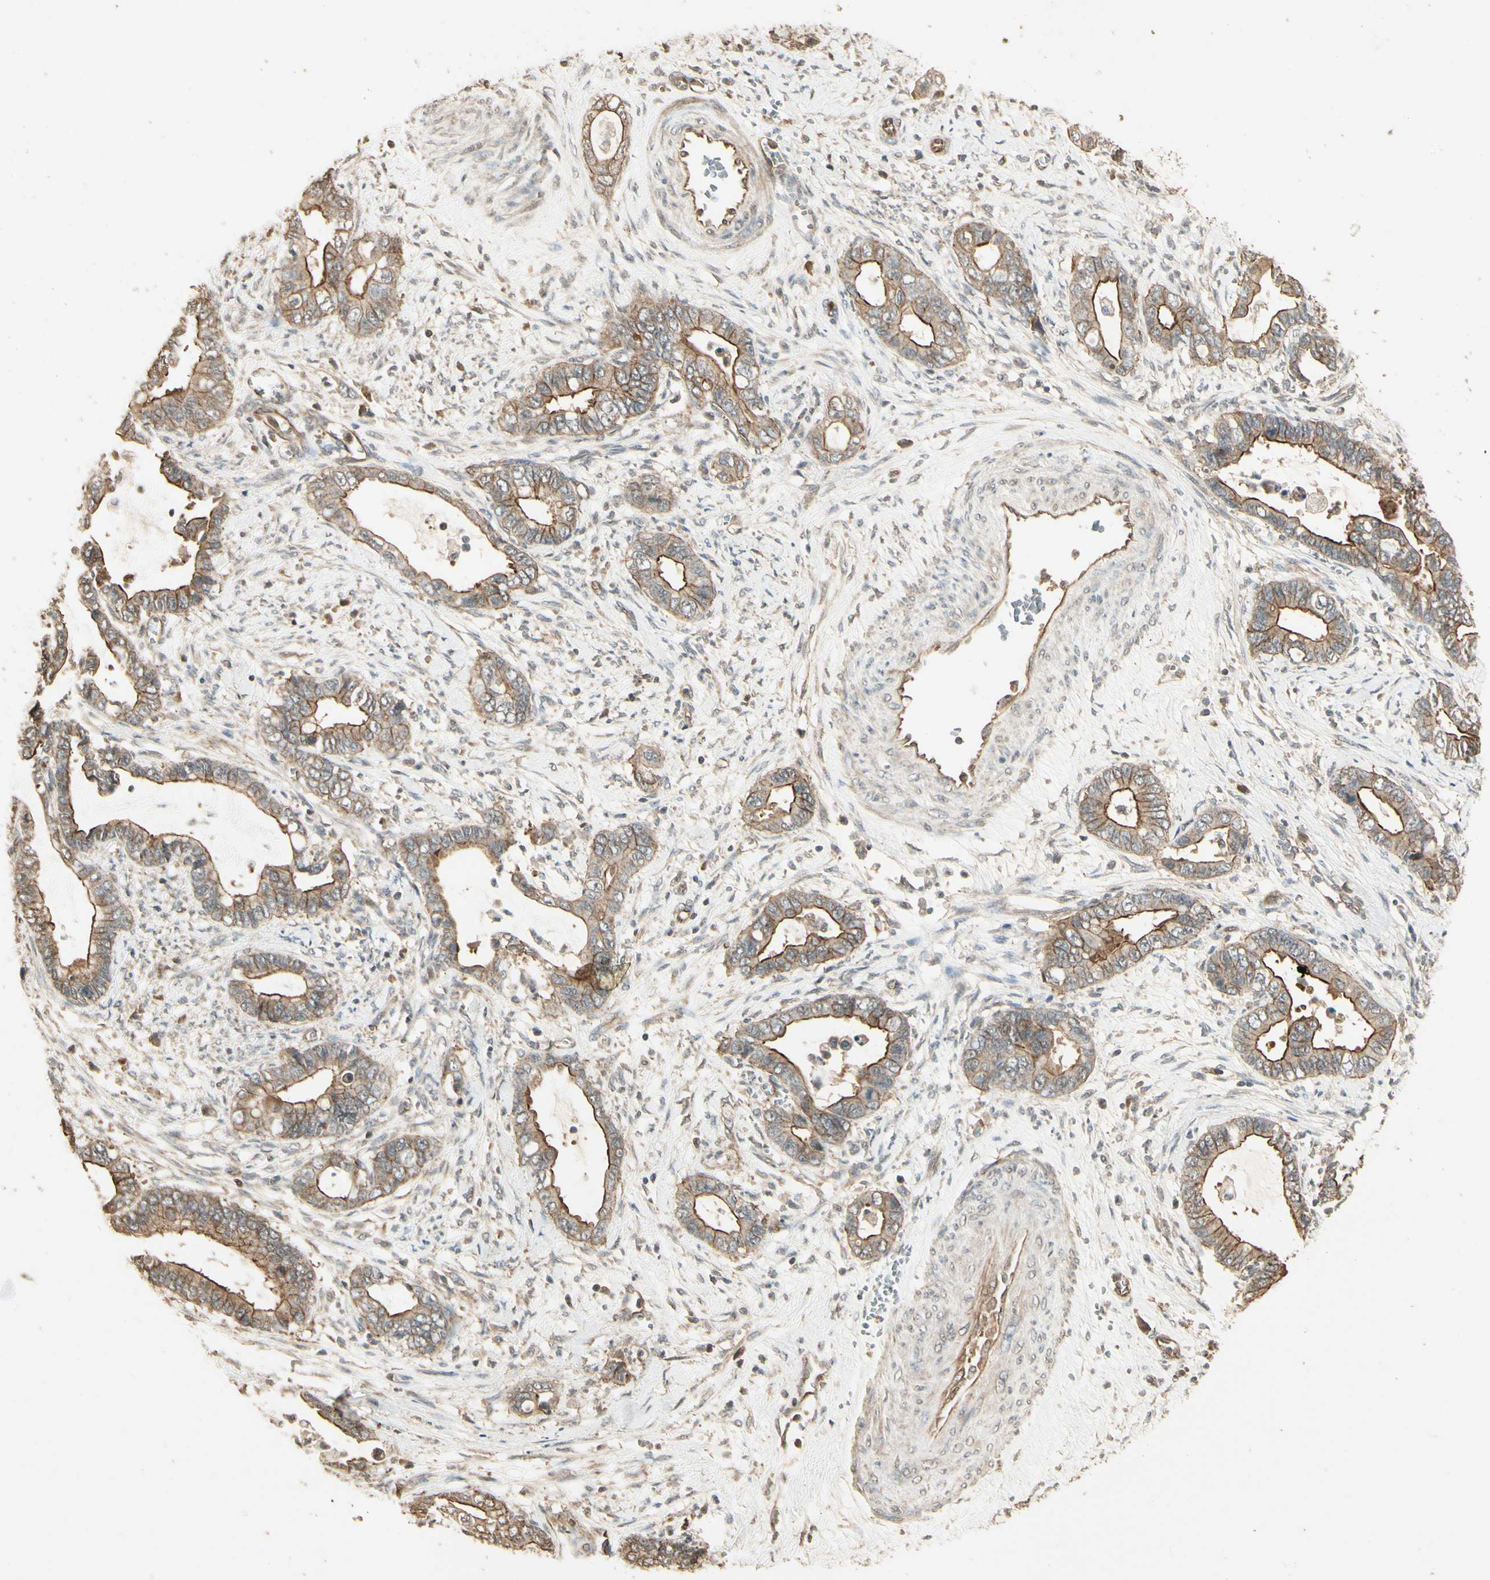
{"staining": {"intensity": "moderate", "quantity": ">75%", "location": "cytoplasmic/membranous"}, "tissue": "cervical cancer", "cell_type": "Tumor cells", "image_type": "cancer", "snomed": [{"axis": "morphology", "description": "Adenocarcinoma, NOS"}, {"axis": "topography", "description": "Cervix"}], "caption": "Protein expression analysis of human cervical cancer reveals moderate cytoplasmic/membranous staining in about >75% of tumor cells.", "gene": "RNF180", "patient": {"sex": "female", "age": 44}}